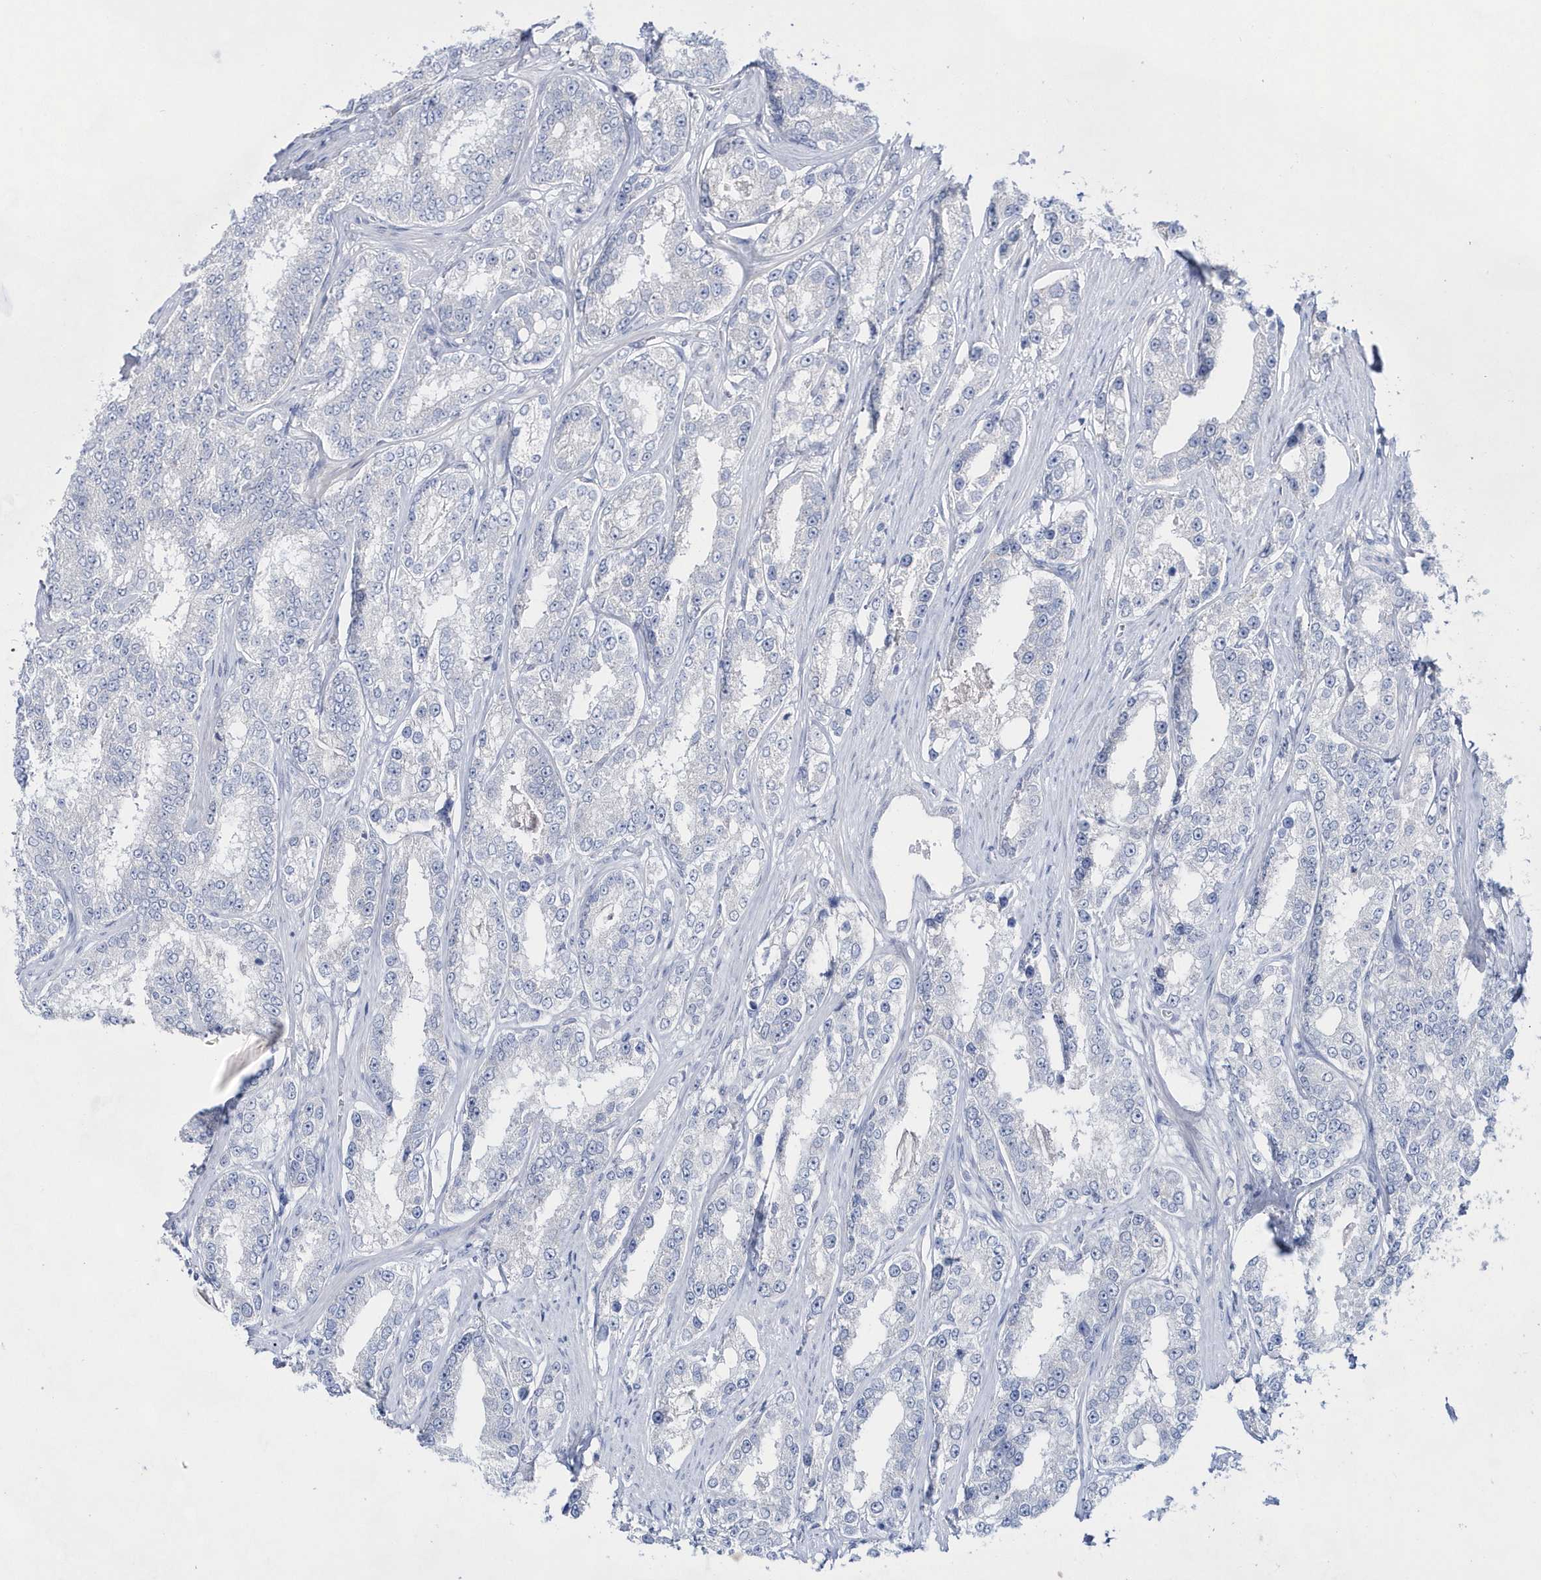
{"staining": {"intensity": "negative", "quantity": "none", "location": "none"}, "tissue": "prostate cancer", "cell_type": "Tumor cells", "image_type": "cancer", "snomed": [{"axis": "morphology", "description": "Normal tissue, NOS"}, {"axis": "morphology", "description": "Adenocarcinoma, High grade"}, {"axis": "topography", "description": "Prostate"}], "caption": "Image shows no protein staining in tumor cells of prostate high-grade adenocarcinoma tissue.", "gene": "BDH2", "patient": {"sex": "male", "age": 83}}